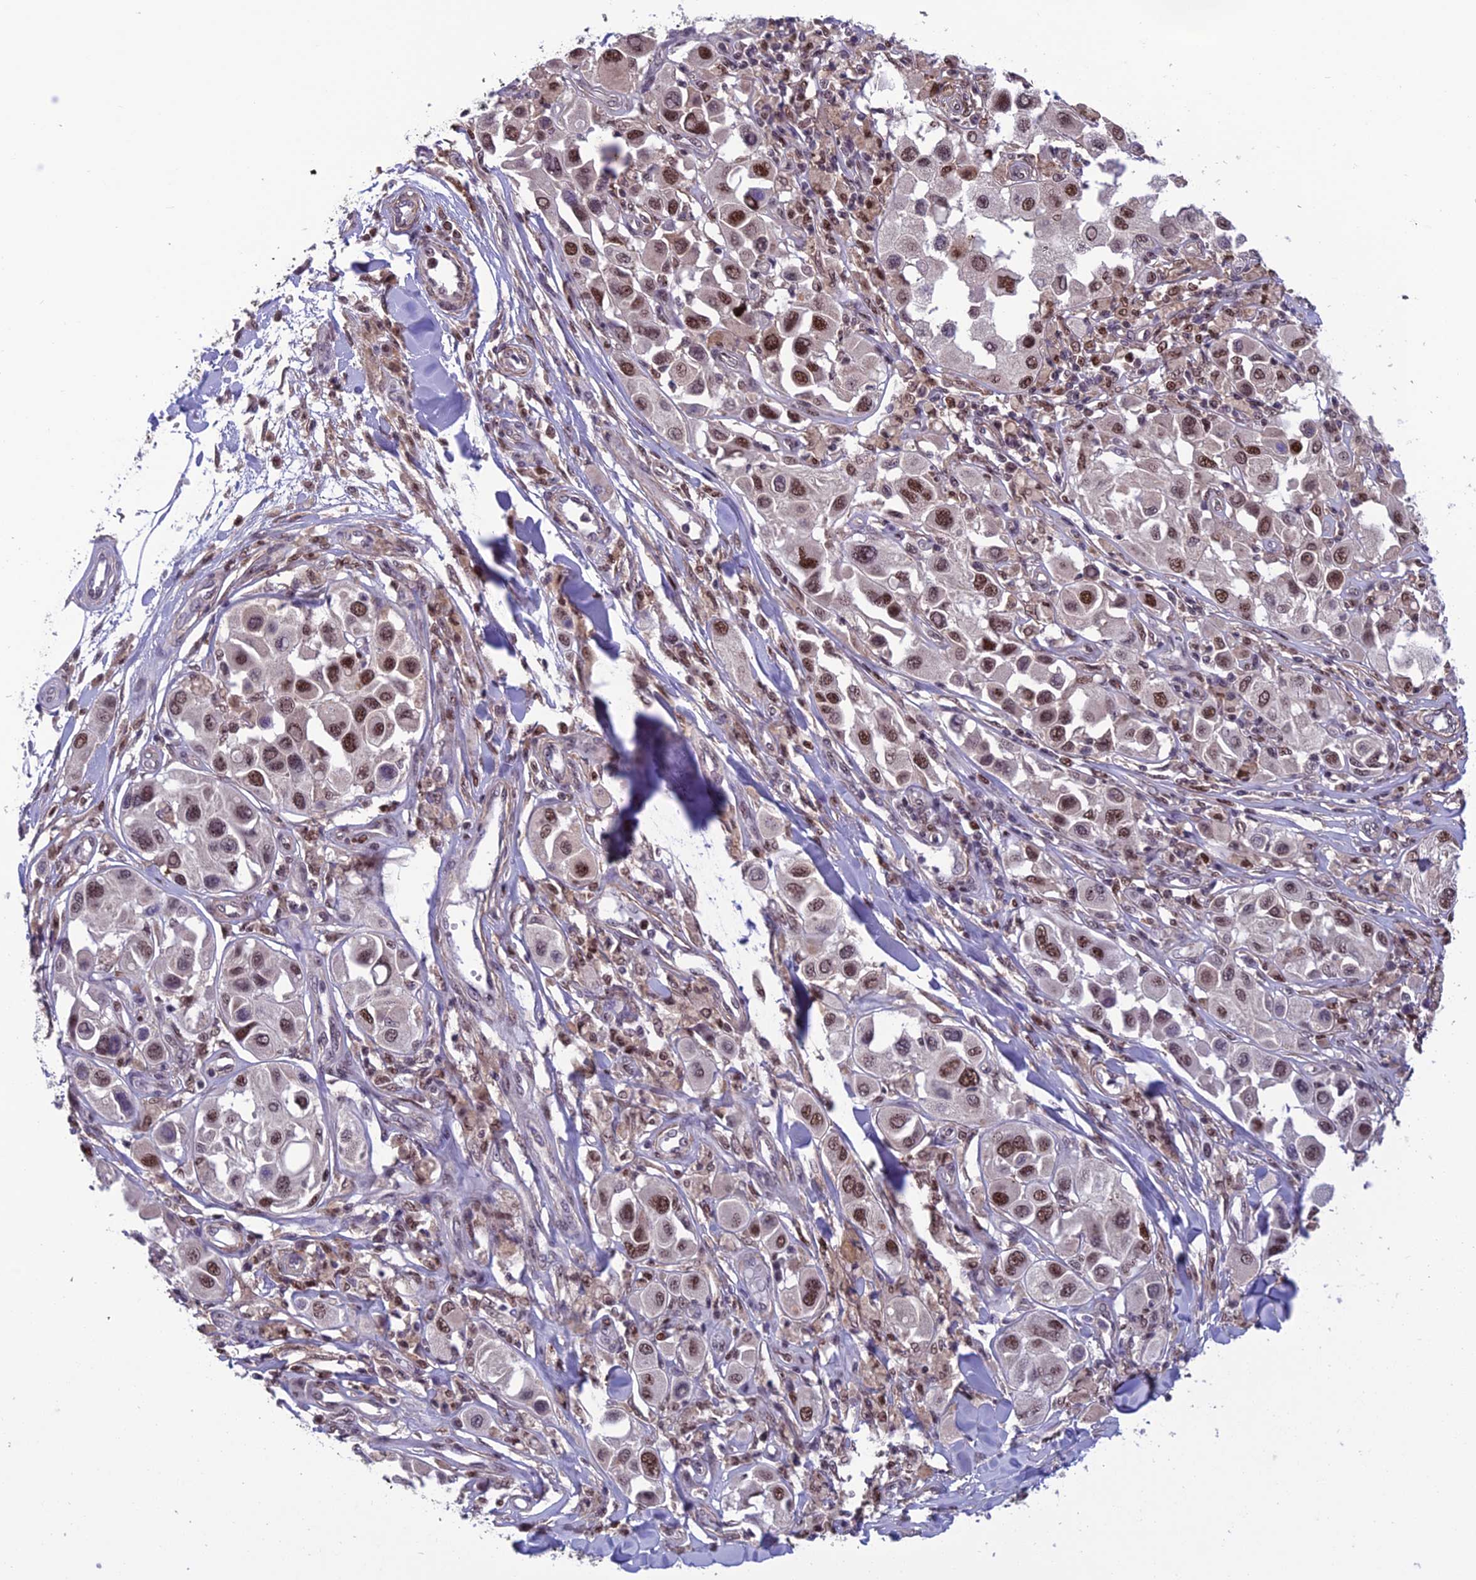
{"staining": {"intensity": "moderate", "quantity": ">75%", "location": "nuclear"}, "tissue": "melanoma", "cell_type": "Tumor cells", "image_type": "cancer", "snomed": [{"axis": "morphology", "description": "Malignant melanoma, Metastatic site"}, {"axis": "topography", "description": "Skin"}], "caption": "Human malignant melanoma (metastatic site) stained with a protein marker shows moderate staining in tumor cells.", "gene": "MIS12", "patient": {"sex": "male", "age": 41}}